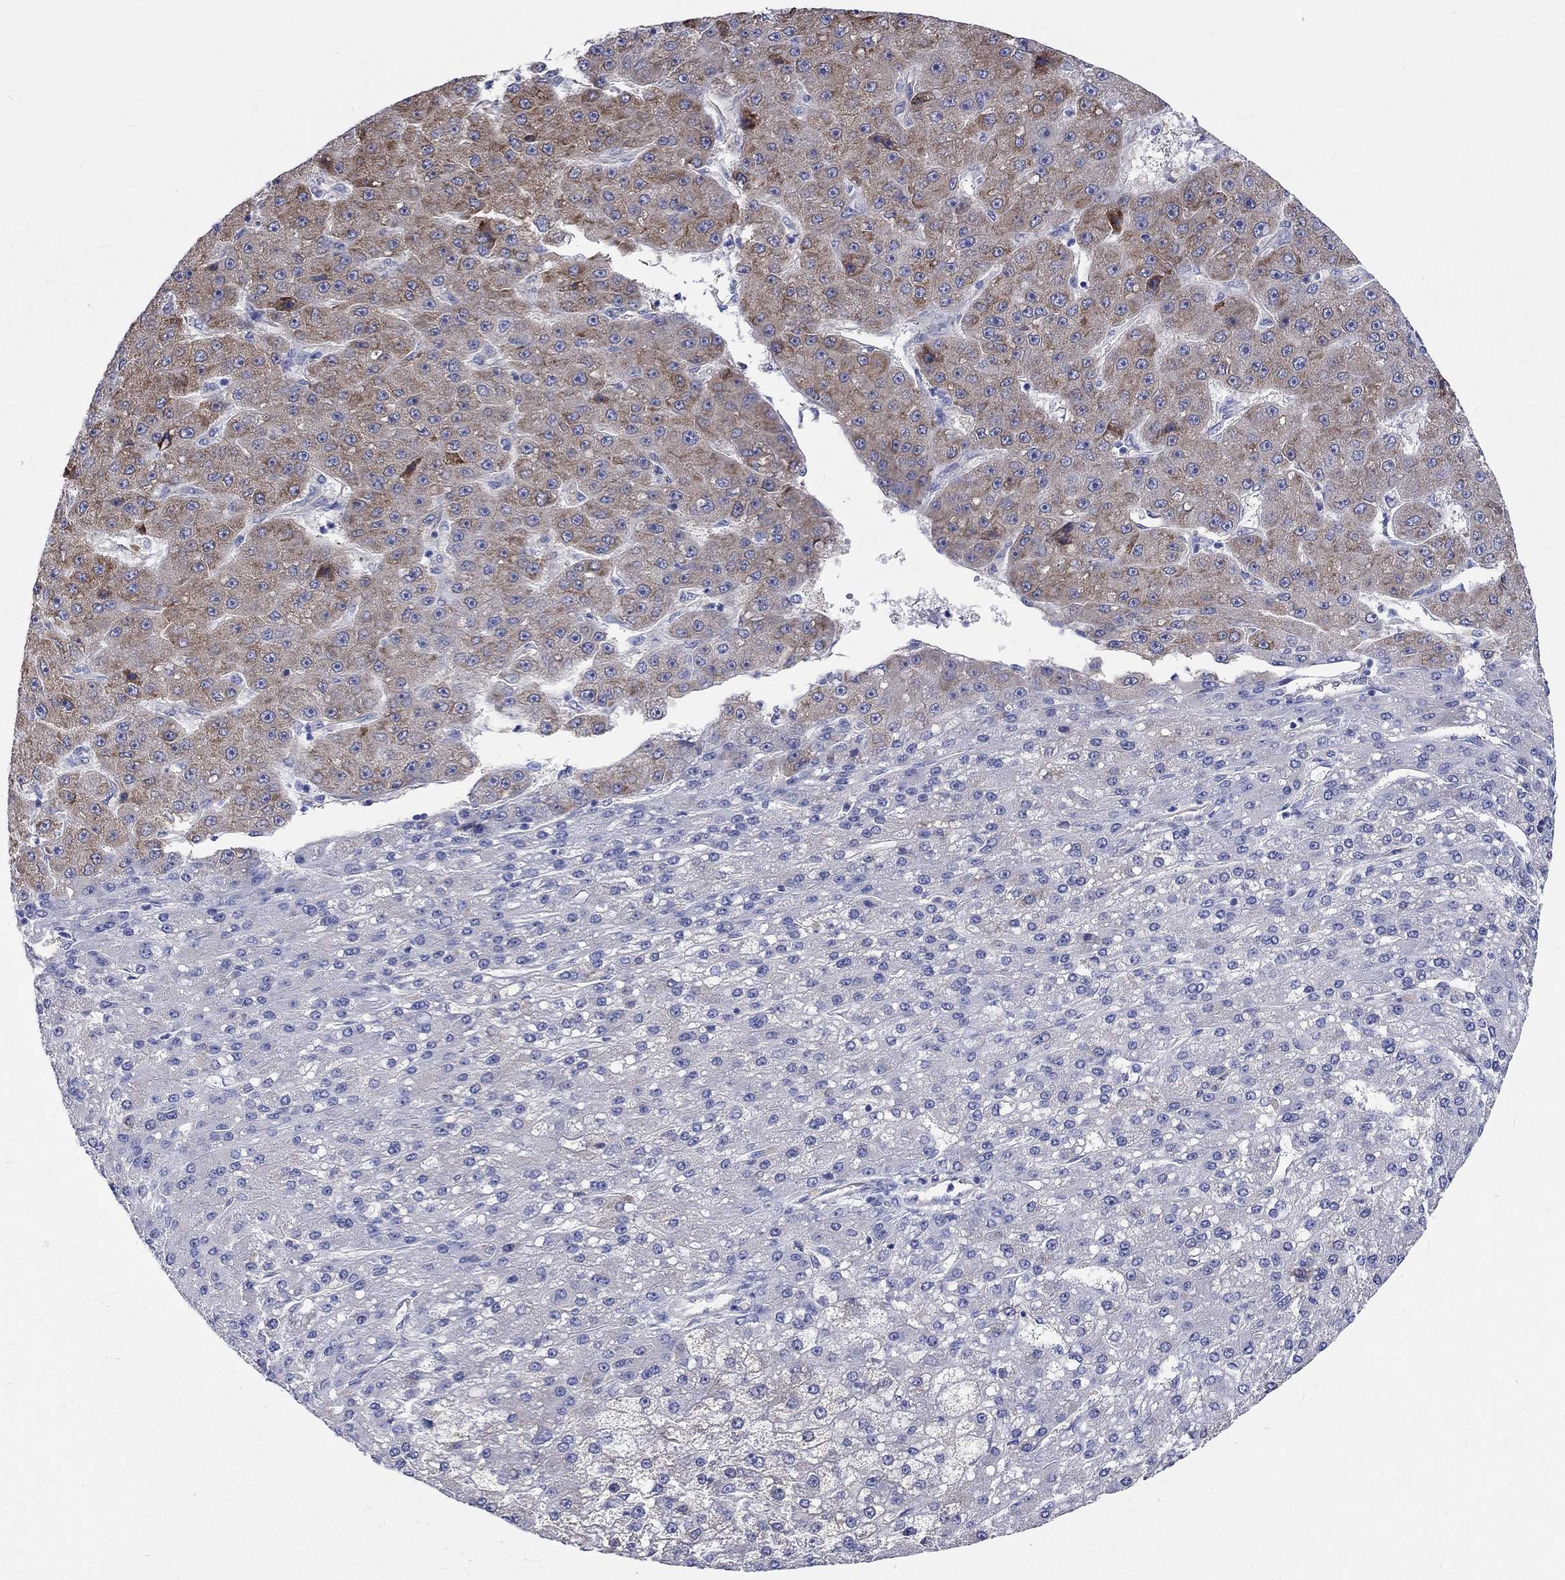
{"staining": {"intensity": "moderate", "quantity": "25%-75%", "location": "cytoplasmic/membranous"}, "tissue": "liver cancer", "cell_type": "Tumor cells", "image_type": "cancer", "snomed": [{"axis": "morphology", "description": "Carcinoma, Hepatocellular, NOS"}, {"axis": "topography", "description": "Liver"}], "caption": "Liver cancer (hepatocellular carcinoma) stained with a brown dye exhibits moderate cytoplasmic/membranous positive expression in about 25%-75% of tumor cells.", "gene": "CDY2B", "patient": {"sex": "male", "age": 67}}